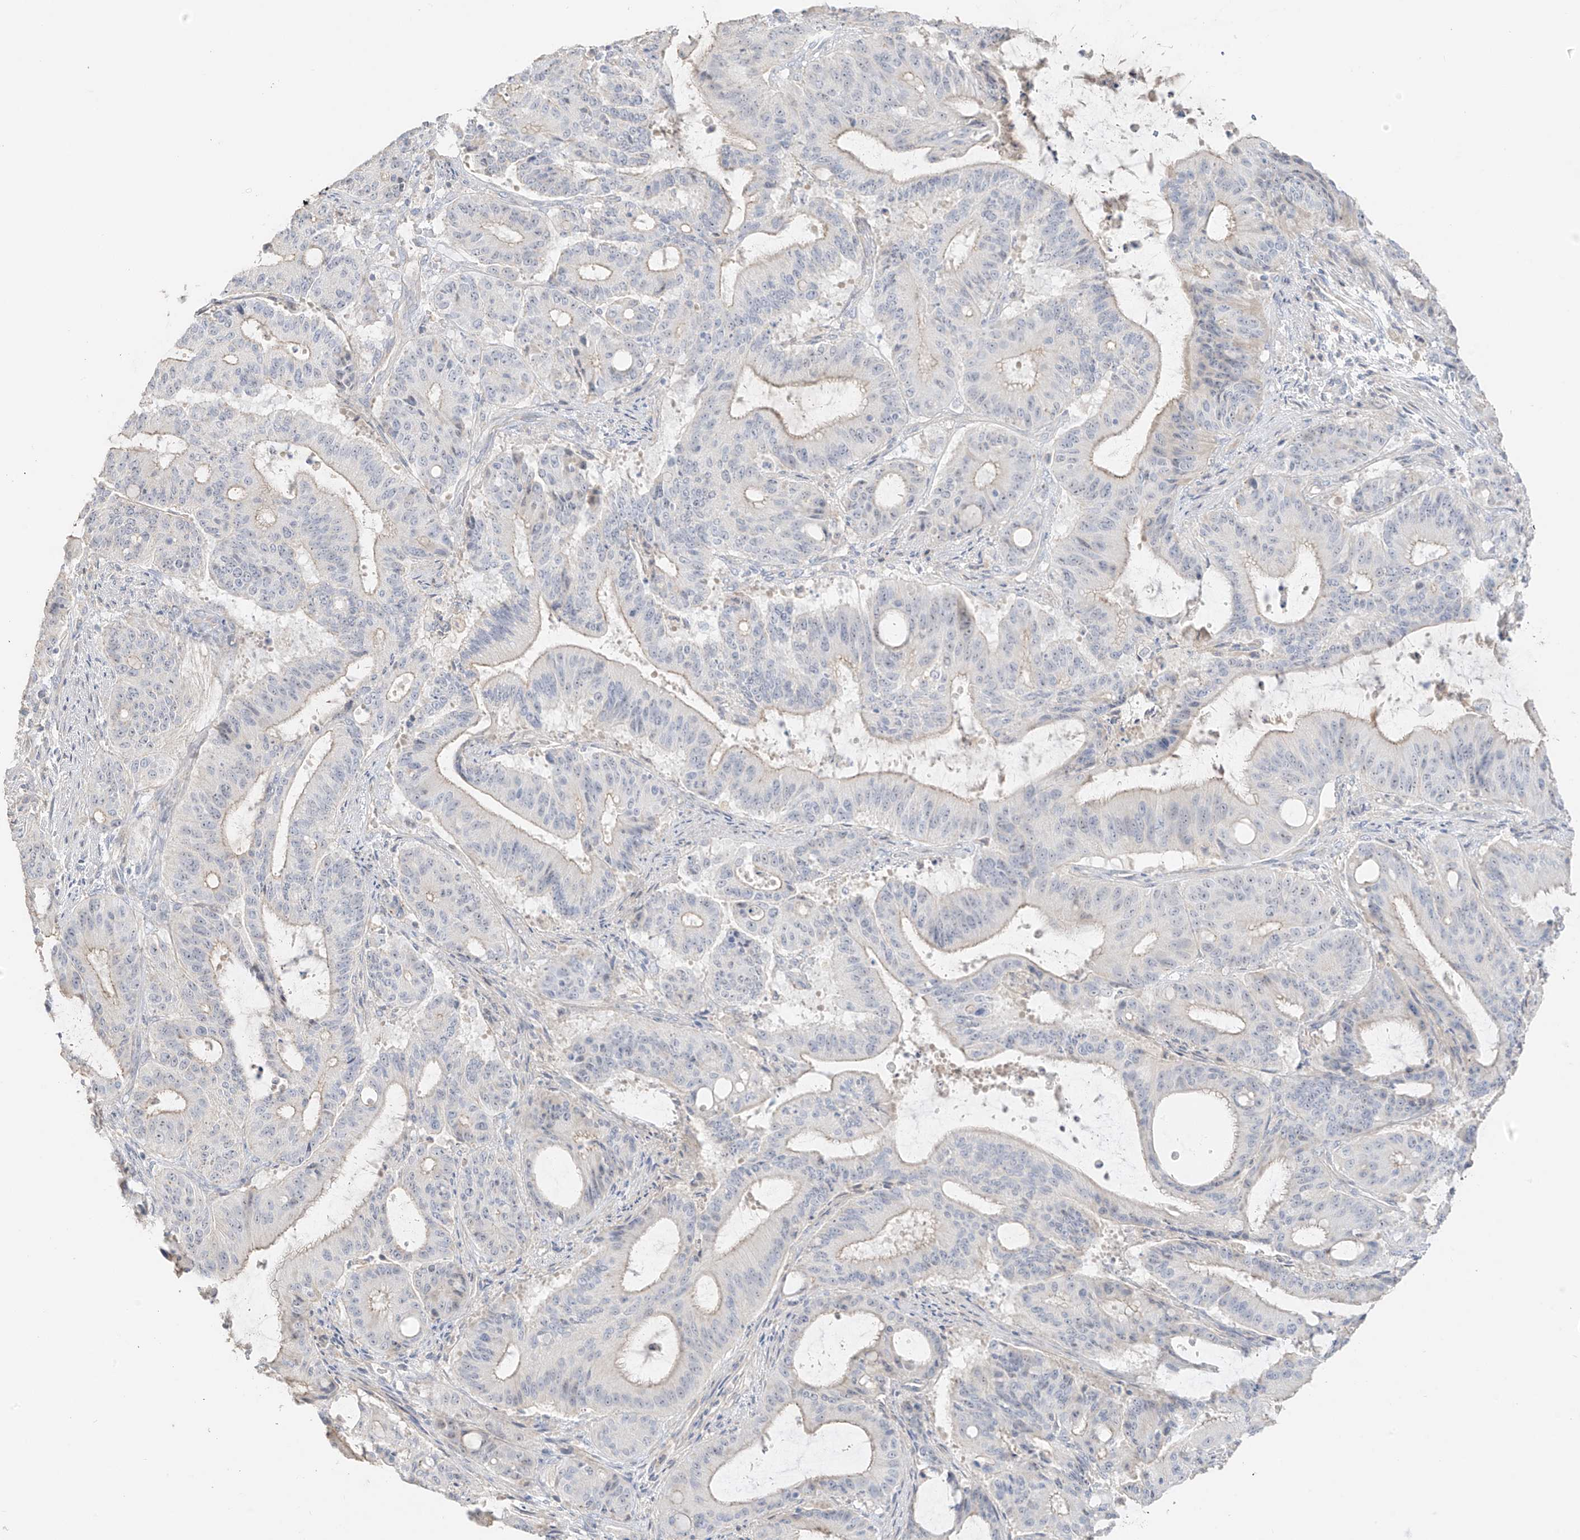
{"staining": {"intensity": "weak", "quantity": "25%-75%", "location": "cytoplasmic/membranous"}, "tissue": "liver cancer", "cell_type": "Tumor cells", "image_type": "cancer", "snomed": [{"axis": "morphology", "description": "Normal tissue, NOS"}, {"axis": "morphology", "description": "Cholangiocarcinoma"}, {"axis": "topography", "description": "Liver"}, {"axis": "topography", "description": "Peripheral nerve tissue"}], "caption": "Tumor cells show low levels of weak cytoplasmic/membranous staining in approximately 25%-75% of cells in liver cancer (cholangiocarcinoma).", "gene": "ZBTB41", "patient": {"sex": "female", "age": 73}}